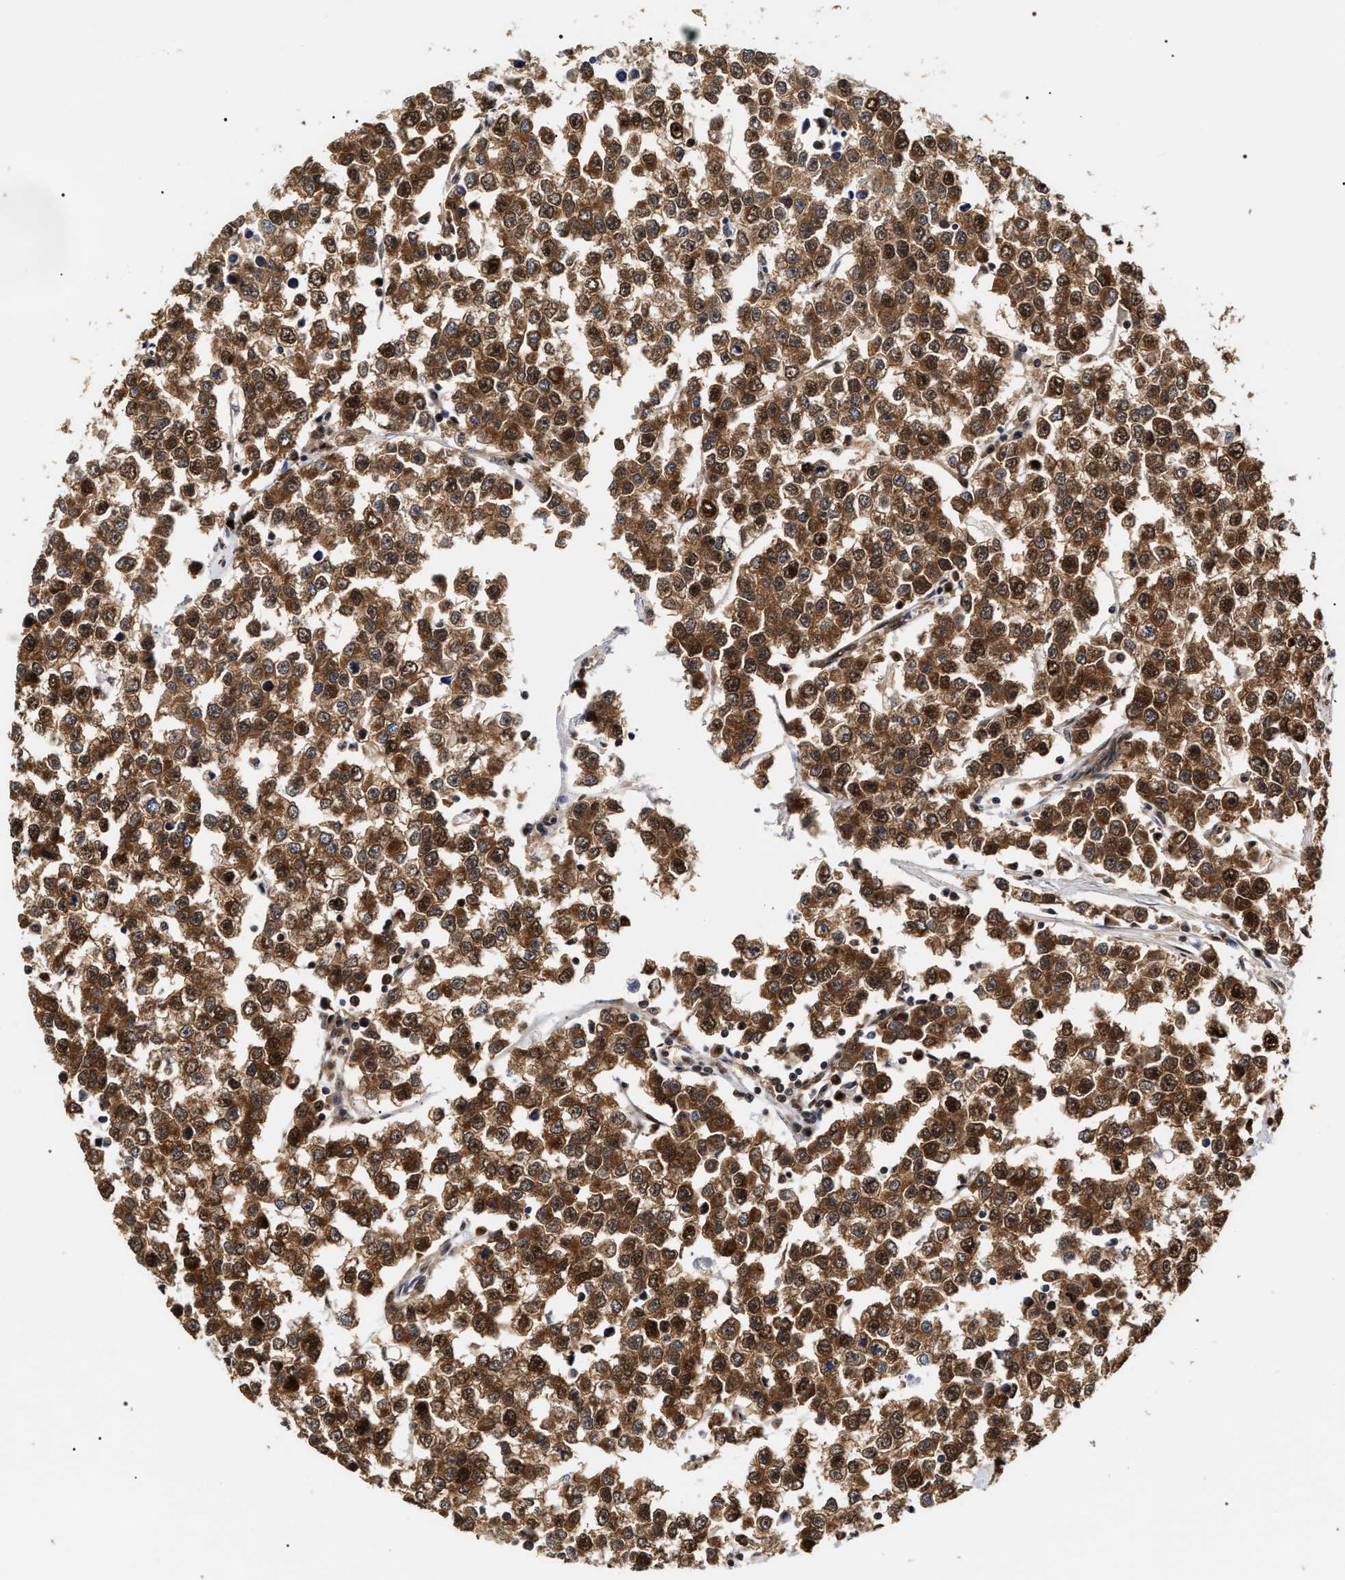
{"staining": {"intensity": "moderate", "quantity": ">75%", "location": "cytoplasmic/membranous,nuclear"}, "tissue": "testis cancer", "cell_type": "Tumor cells", "image_type": "cancer", "snomed": [{"axis": "morphology", "description": "Seminoma, NOS"}, {"axis": "morphology", "description": "Carcinoma, Embryonal, NOS"}, {"axis": "topography", "description": "Testis"}], "caption": "This is a photomicrograph of IHC staining of testis cancer (seminoma), which shows moderate staining in the cytoplasmic/membranous and nuclear of tumor cells.", "gene": "BAG6", "patient": {"sex": "male", "age": 52}}